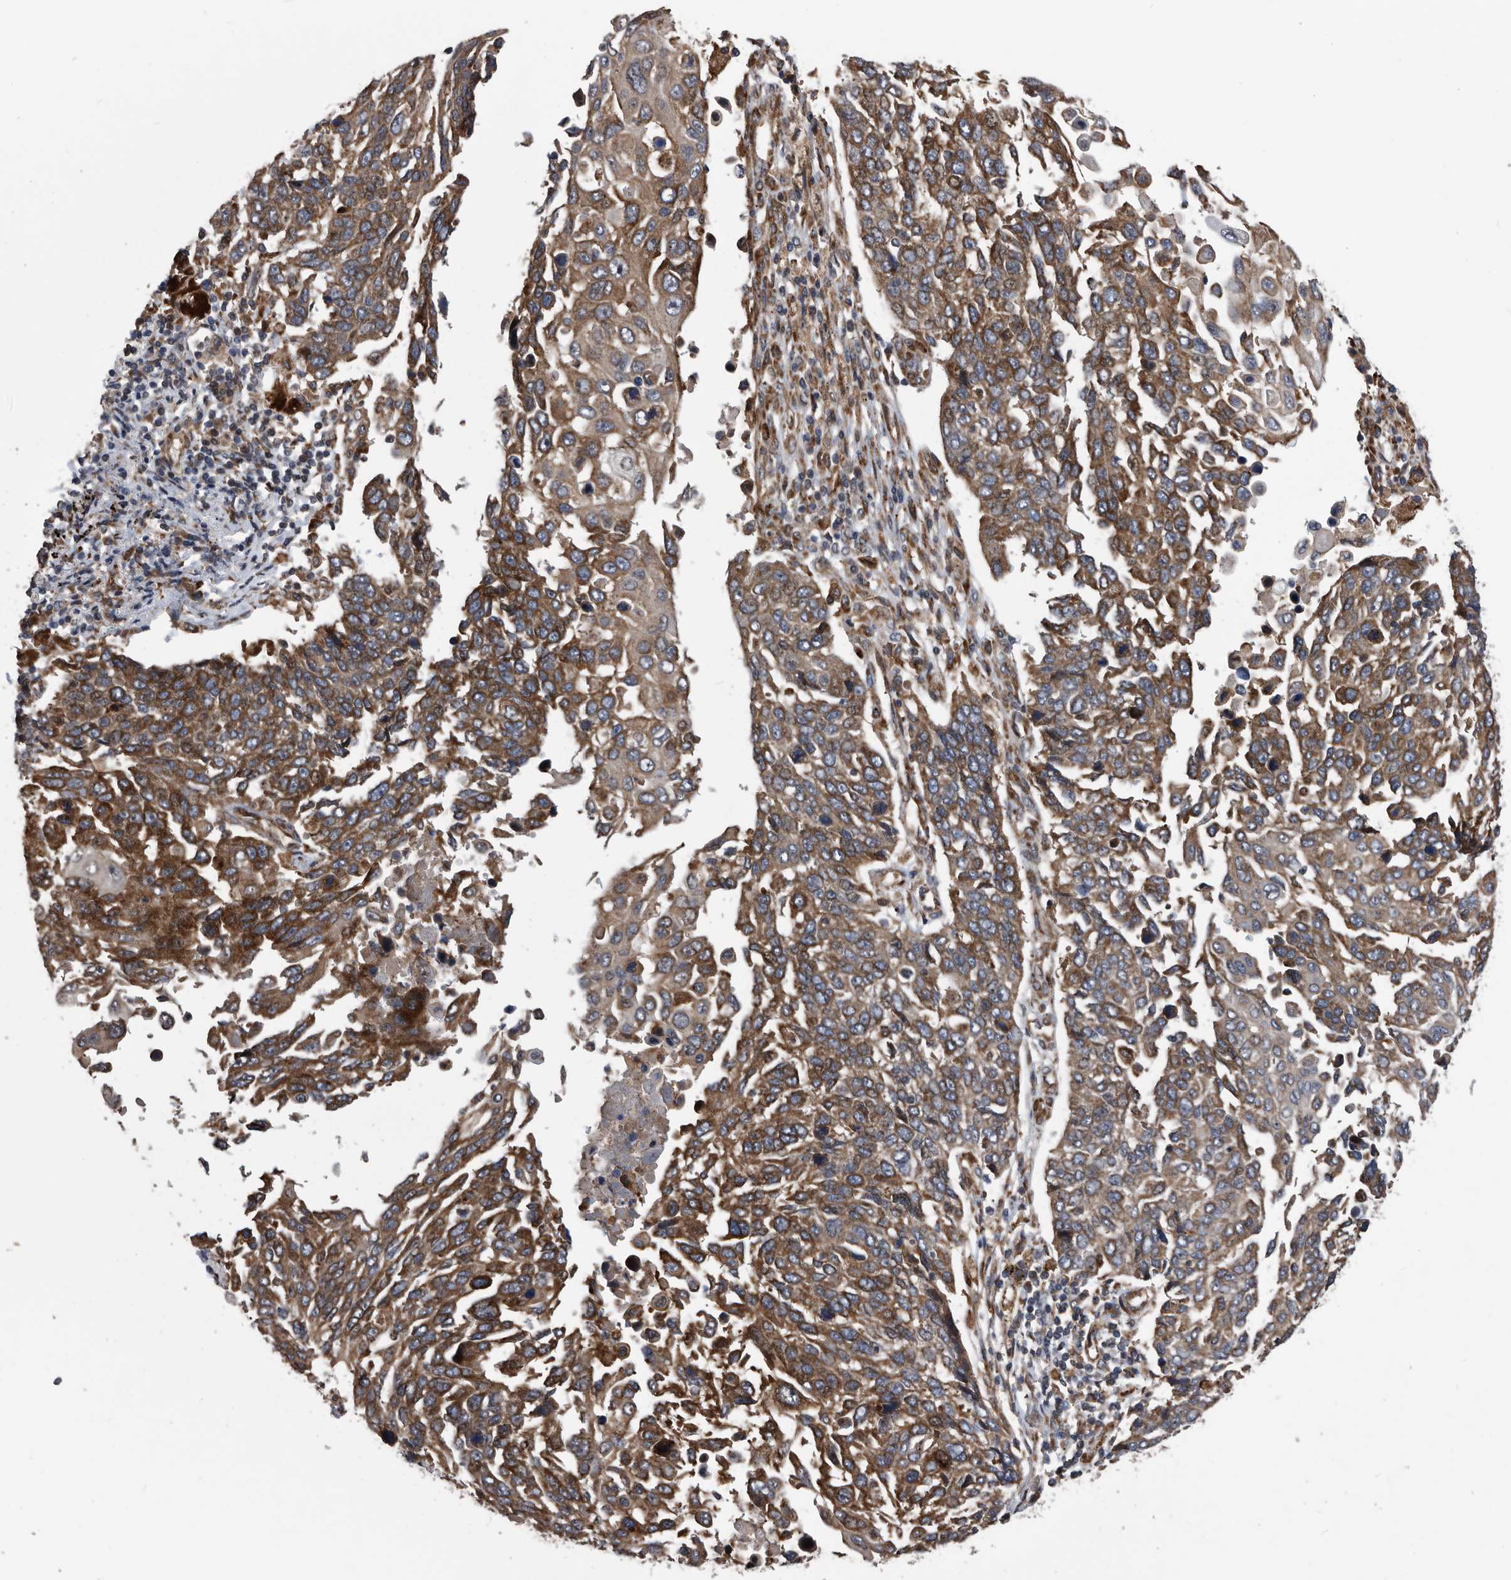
{"staining": {"intensity": "moderate", "quantity": ">75%", "location": "cytoplasmic/membranous"}, "tissue": "lung cancer", "cell_type": "Tumor cells", "image_type": "cancer", "snomed": [{"axis": "morphology", "description": "Squamous cell carcinoma, NOS"}, {"axis": "topography", "description": "Lung"}], "caption": "Immunohistochemistry (IHC) micrograph of neoplastic tissue: human squamous cell carcinoma (lung) stained using immunohistochemistry (IHC) shows medium levels of moderate protein expression localized specifically in the cytoplasmic/membranous of tumor cells, appearing as a cytoplasmic/membranous brown color.", "gene": "SERINC2", "patient": {"sex": "male", "age": 66}}